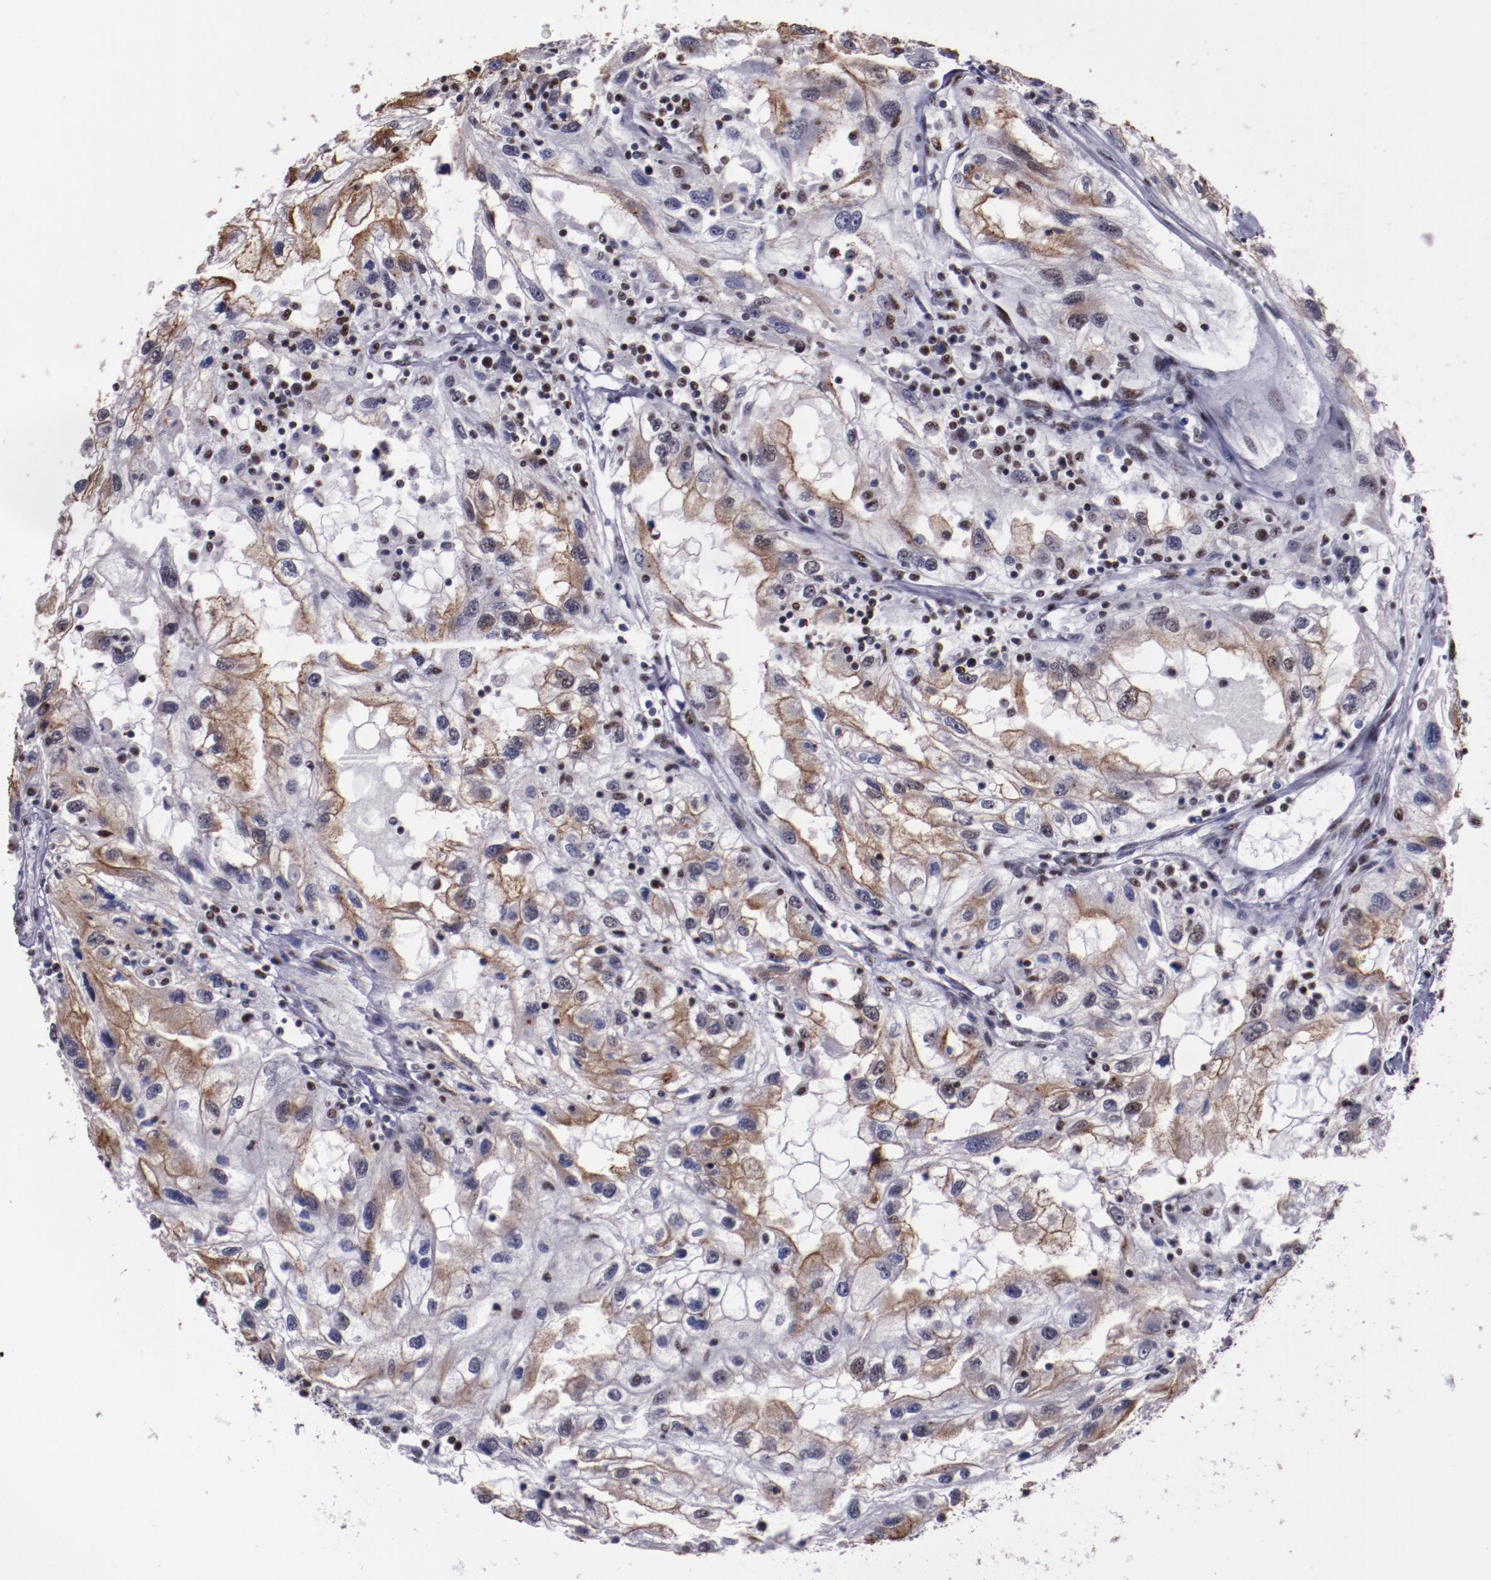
{"staining": {"intensity": "moderate", "quantity": "25%-75%", "location": "cytoplasmic/membranous,nuclear"}, "tissue": "renal cancer", "cell_type": "Tumor cells", "image_type": "cancer", "snomed": [{"axis": "morphology", "description": "Normal tissue, NOS"}, {"axis": "morphology", "description": "Adenocarcinoma, NOS"}, {"axis": "topography", "description": "Kidney"}], "caption": "The immunohistochemical stain shows moderate cytoplasmic/membranous and nuclear staining in tumor cells of renal cancer (adenocarcinoma) tissue.", "gene": "PPP4R3A", "patient": {"sex": "male", "age": 71}}